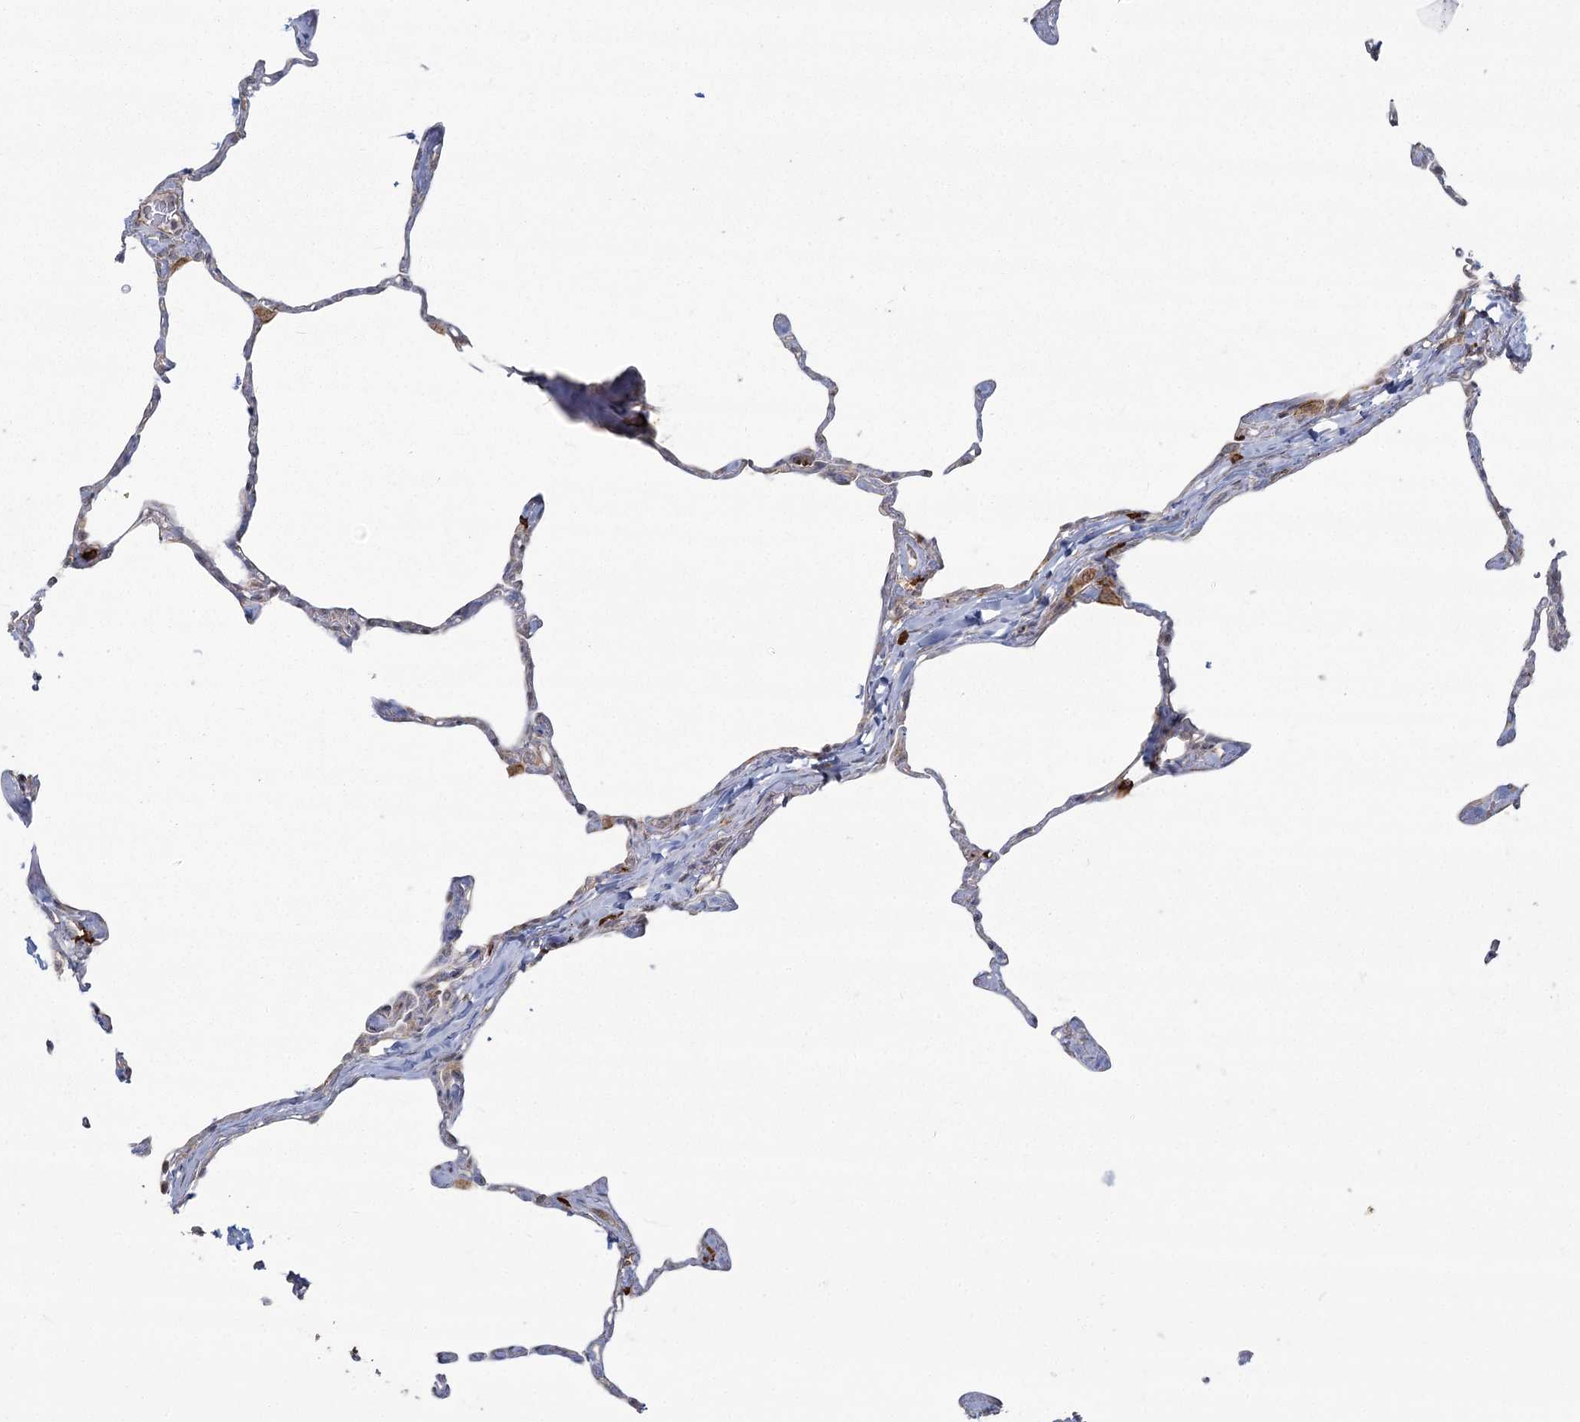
{"staining": {"intensity": "negative", "quantity": "none", "location": "none"}, "tissue": "lung", "cell_type": "Alveolar cells", "image_type": "normal", "snomed": [{"axis": "morphology", "description": "Normal tissue, NOS"}, {"axis": "topography", "description": "Lung"}], "caption": "Immunohistochemistry image of normal lung stained for a protein (brown), which reveals no positivity in alveolar cells. (DAB immunohistochemistry, high magnification).", "gene": "AP2M1", "patient": {"sex": "male", "age": 65}}